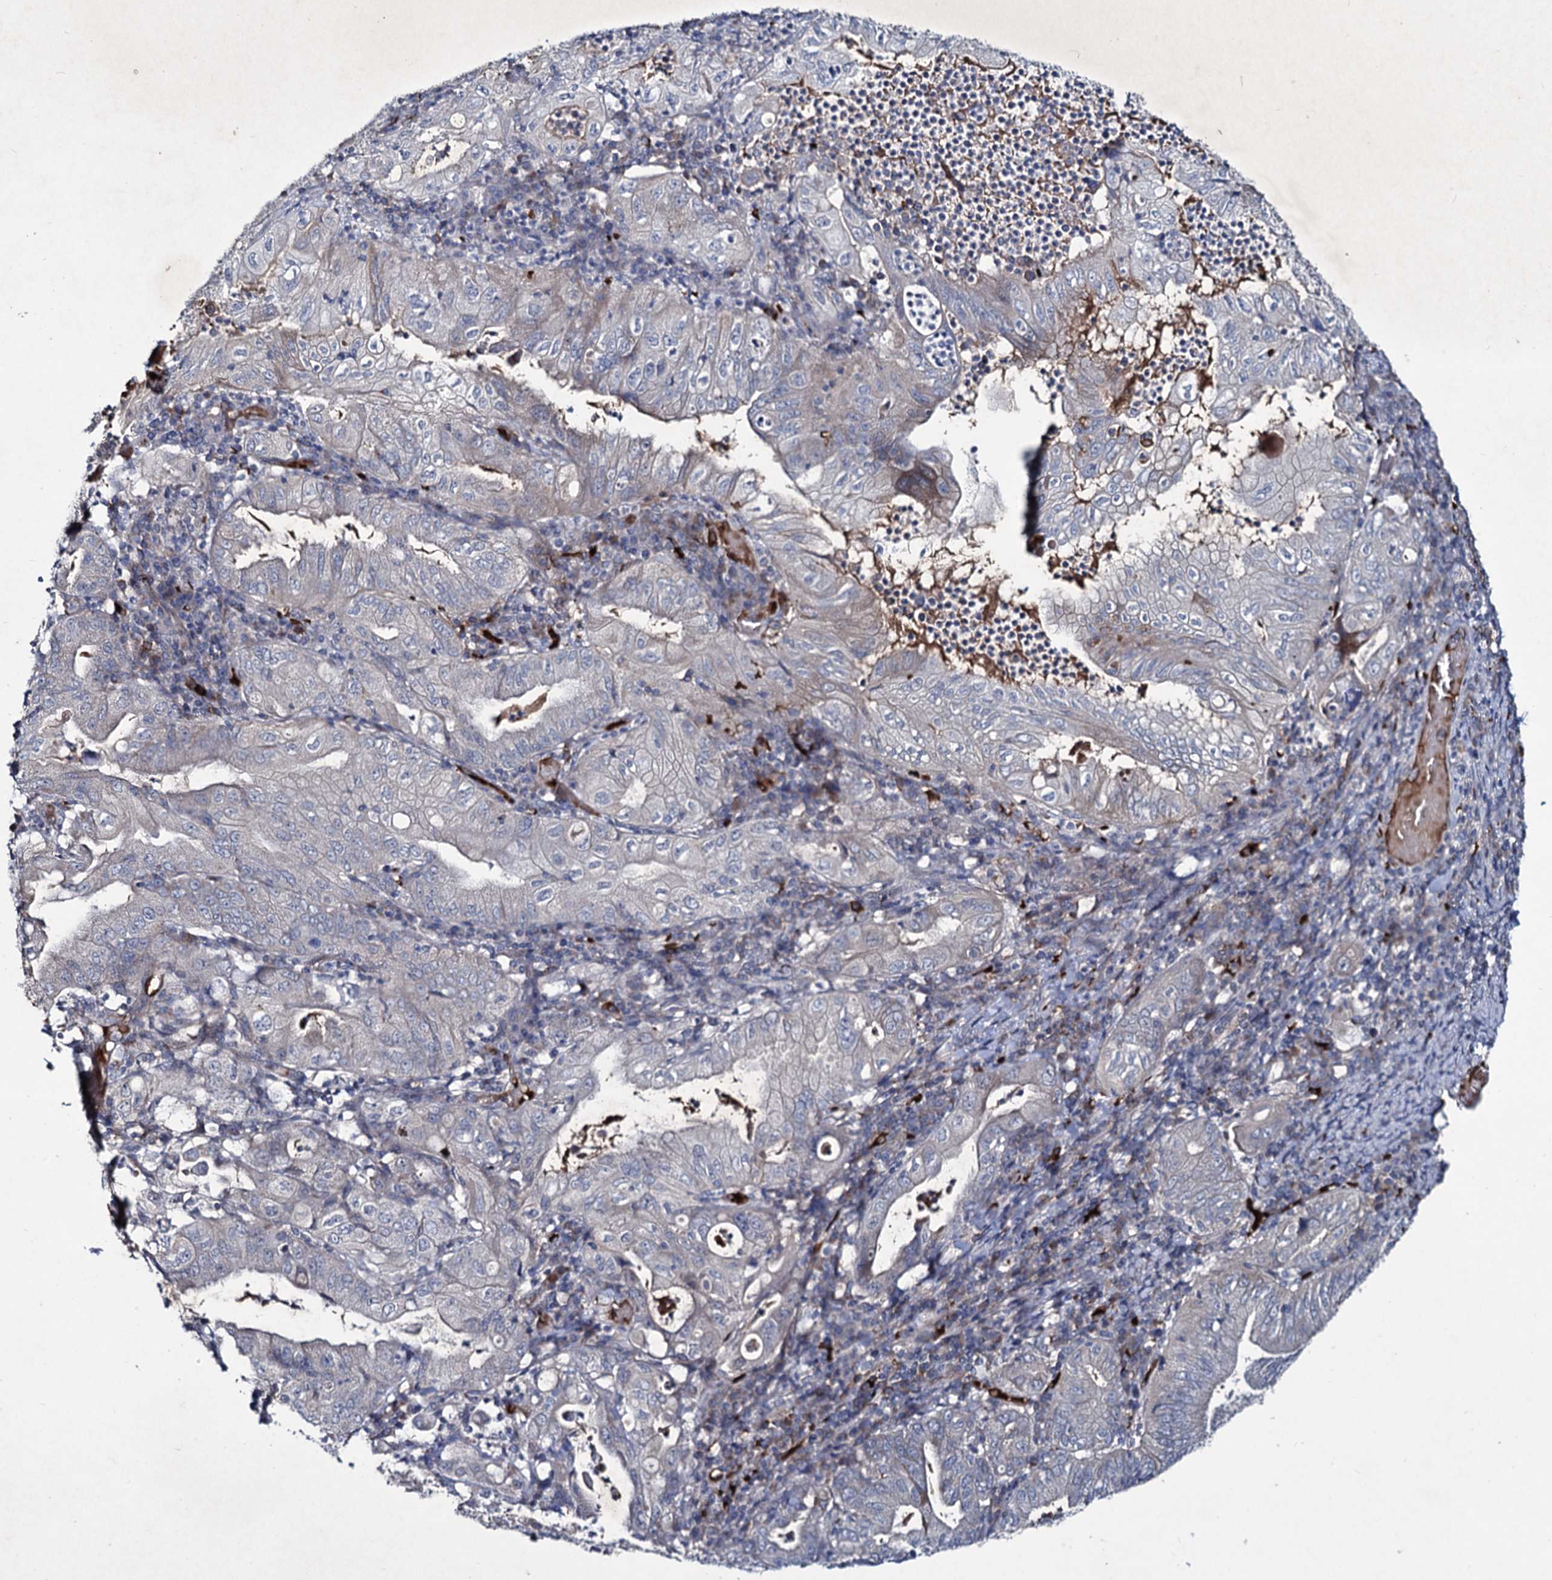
{"staining": {"intensity": "negative", "quantity": "none", "location": "none"}, "tissue": "stomach cancer", "cell_type": "Tumor cells", "image_type": "cancer", "snomed": [{"axis": "morphology", "description": "Normal tissue, NOS"}, {"axis": "morphology", "description": "Adenocarcinoma, NOS"}, {"axis": "topography", "description": "Esophagus"}, {"axis": "topography", "description": "Stomach, upper"}, {"axis": "topography", "description": "Peripheral nerve tissue"}], "caption": "Human stomach adenocarcinoma stained for a protein using immunohistochemistry shows no positivity in tumor cells.", "gene": "RNF6", "patient": {"sex": "male", "age": 62}}